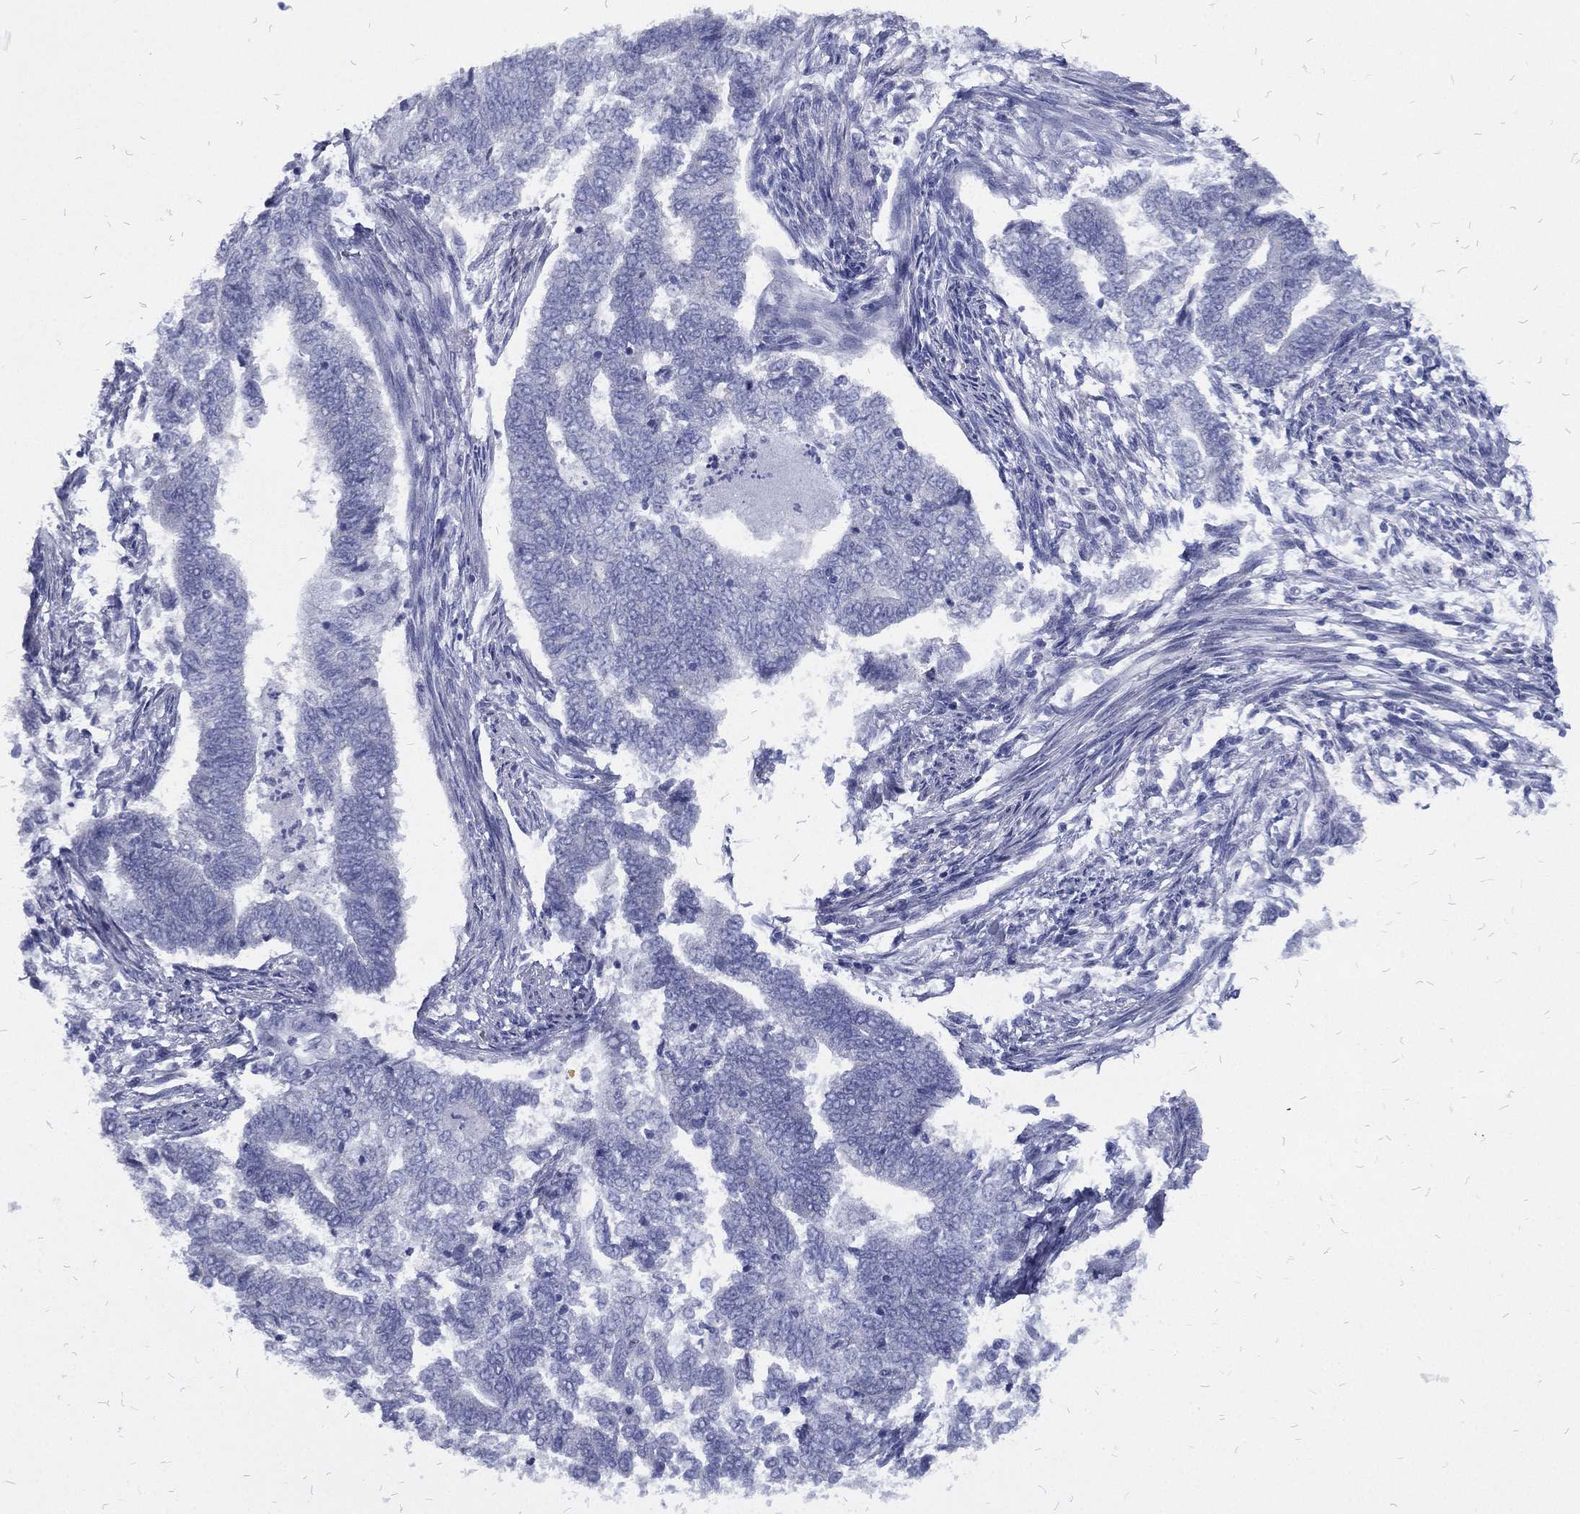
{"staining": {"intensity": "negative", "quantity": "none", "location": "none"}, "tissue": "endometrial cancer", "cell_type": "Tumor cells", "image_type": "cancer", "snomed": [{"axis": "morphology", "description": "Adenocarcinoma, NOS"}, {"axis": "topography", "description": "Endometrium"}], "caption": "DAB immunohistochemical staining of human endometrial cancer (adenocarcinoma) demonstrates no significant staining in tumor cells.", "gene": "RSPH4A", "patient": {"sex": "female", "age": 65}}